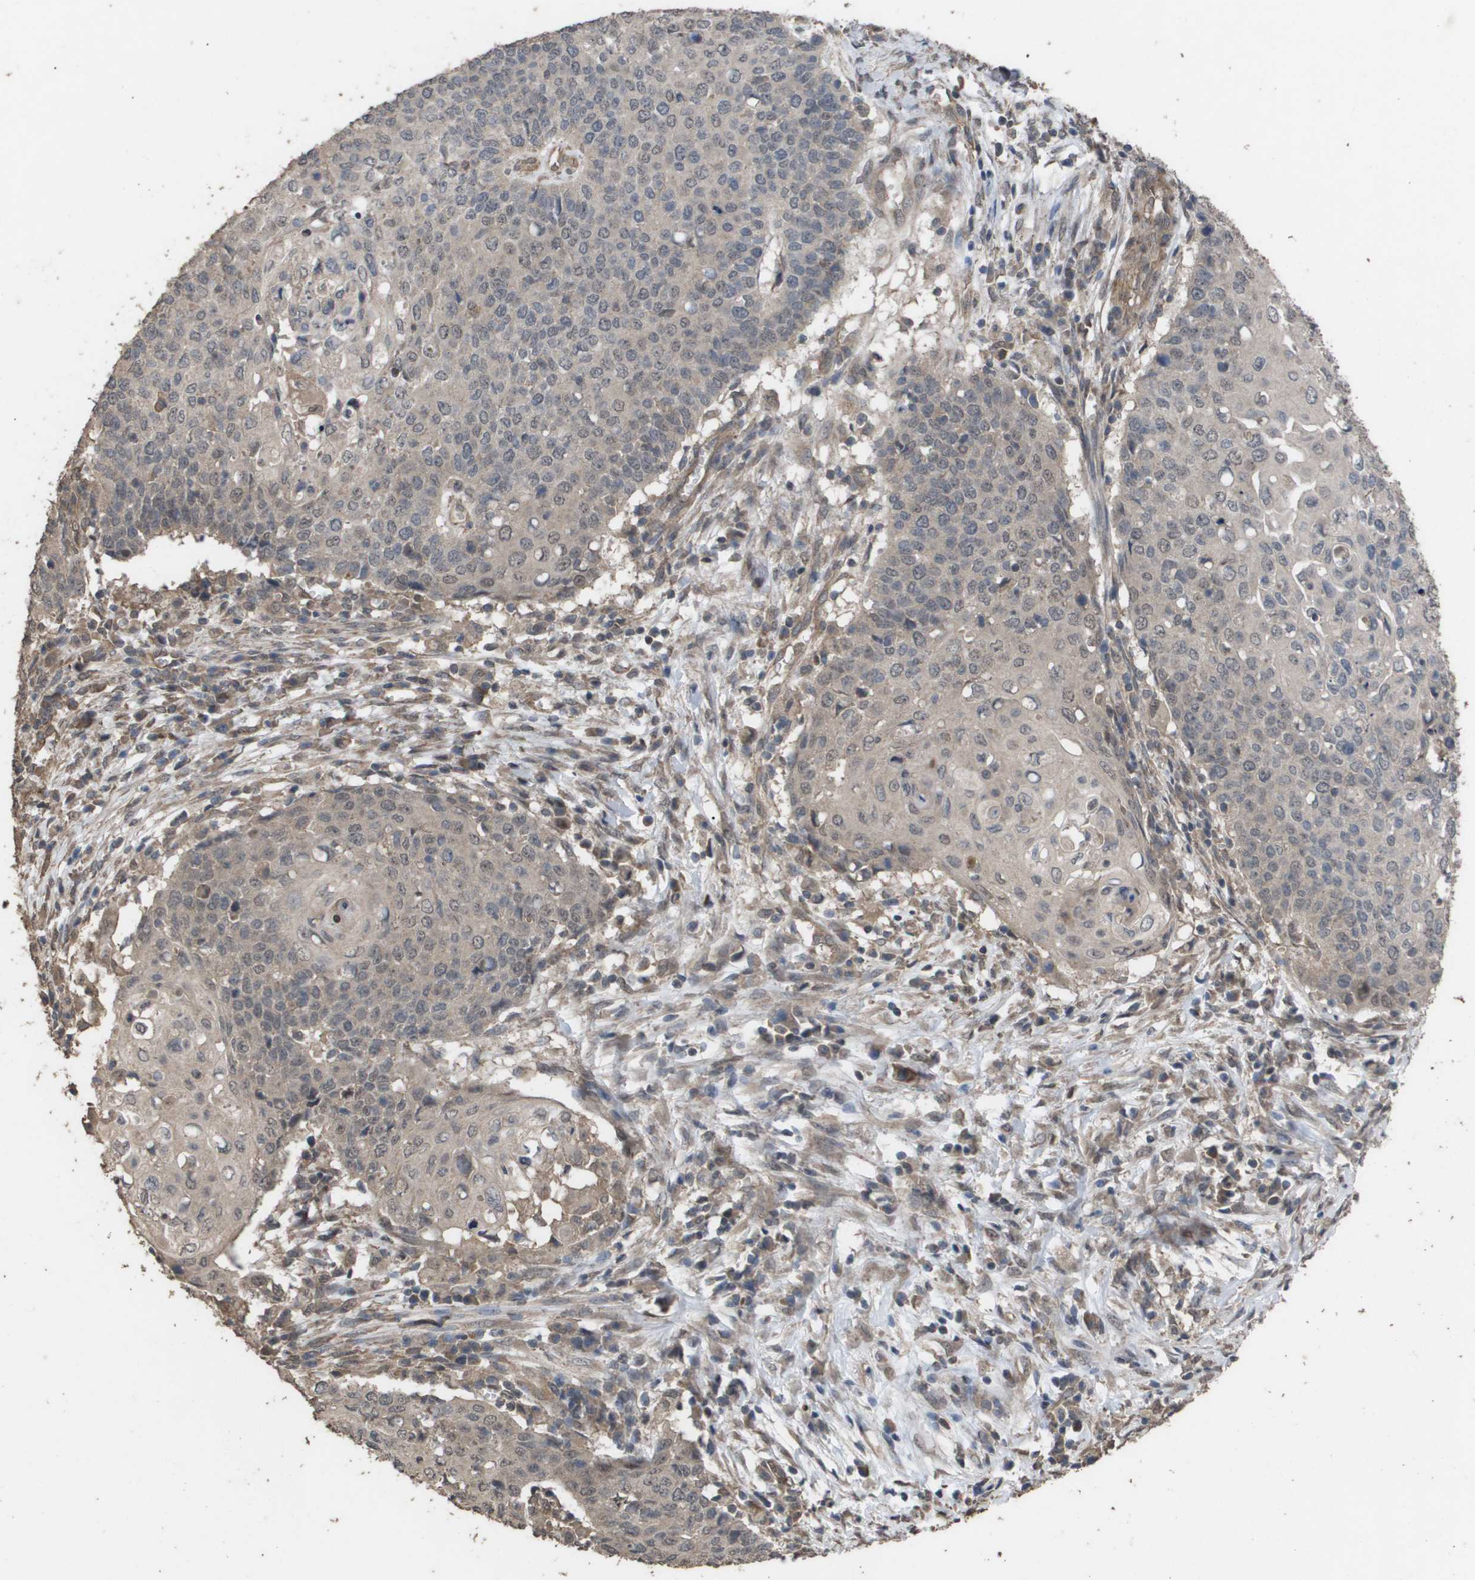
{"staining": {"intensity": "weak", "quantity": "<25%", "location": "cytoplasmic/membranous"}, "tissue": "cervical cancer", "cell_type": "Tumor cells", "image_type": "cancer", "snomed": [{"axis": "morphology", "description": "Squamous cell carcinoma, NOS"}, {"axis": "topography", "description": "Cervix"}], "caption": "Squamous cell carcinoma (cervical) was stained to show a protein in brown. There is no significant staining in tumor cells. The staining is performed using DAB brown chromogen with nuclei counter-stained in using hematoxylin.", "gene": "CUL5", "patient": {"sex": "female", "age": 39}}